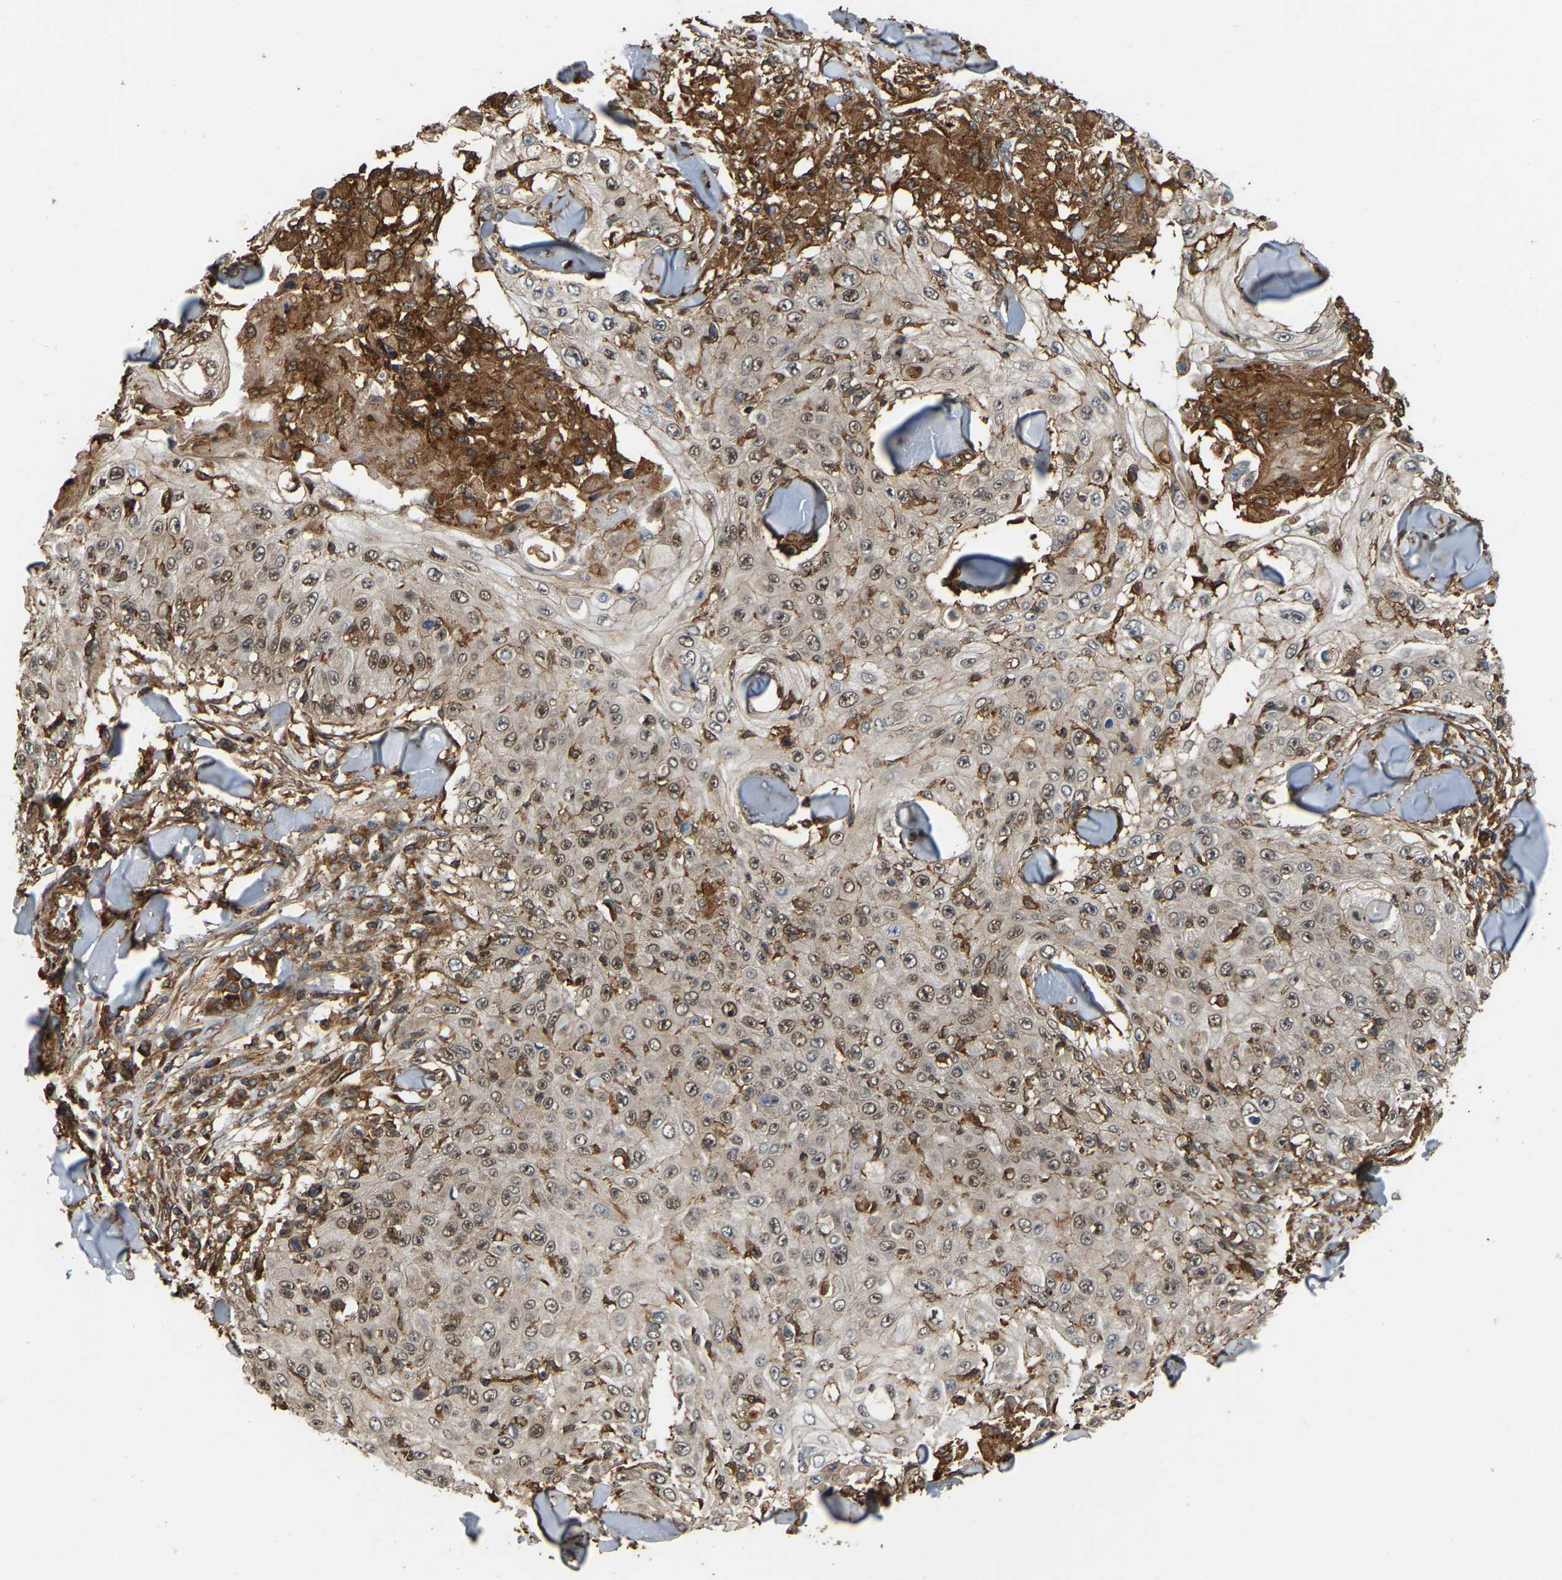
{"staining": {"intensity": "weak", "quantity": ">75%", "location": "cytoplasmic/membranous,nuclear"}, "tissue": "skin cancer", "cell_type": "Tumor cells", "image_type": "cancer", "snomed": [{"axis": "morphology", "description": "Squamous cell carcinoma, NOS"}, {"axis": "topography", "description": "Skin"}], "caption": "A brown stain labels weak cytoplasmic/membranous and nuclear staining of a protein in human squamous cell carcinoma (skin) tumor cells.", "gene": "SAMD9L", "patient": {"sex": "male", "age": 86}}